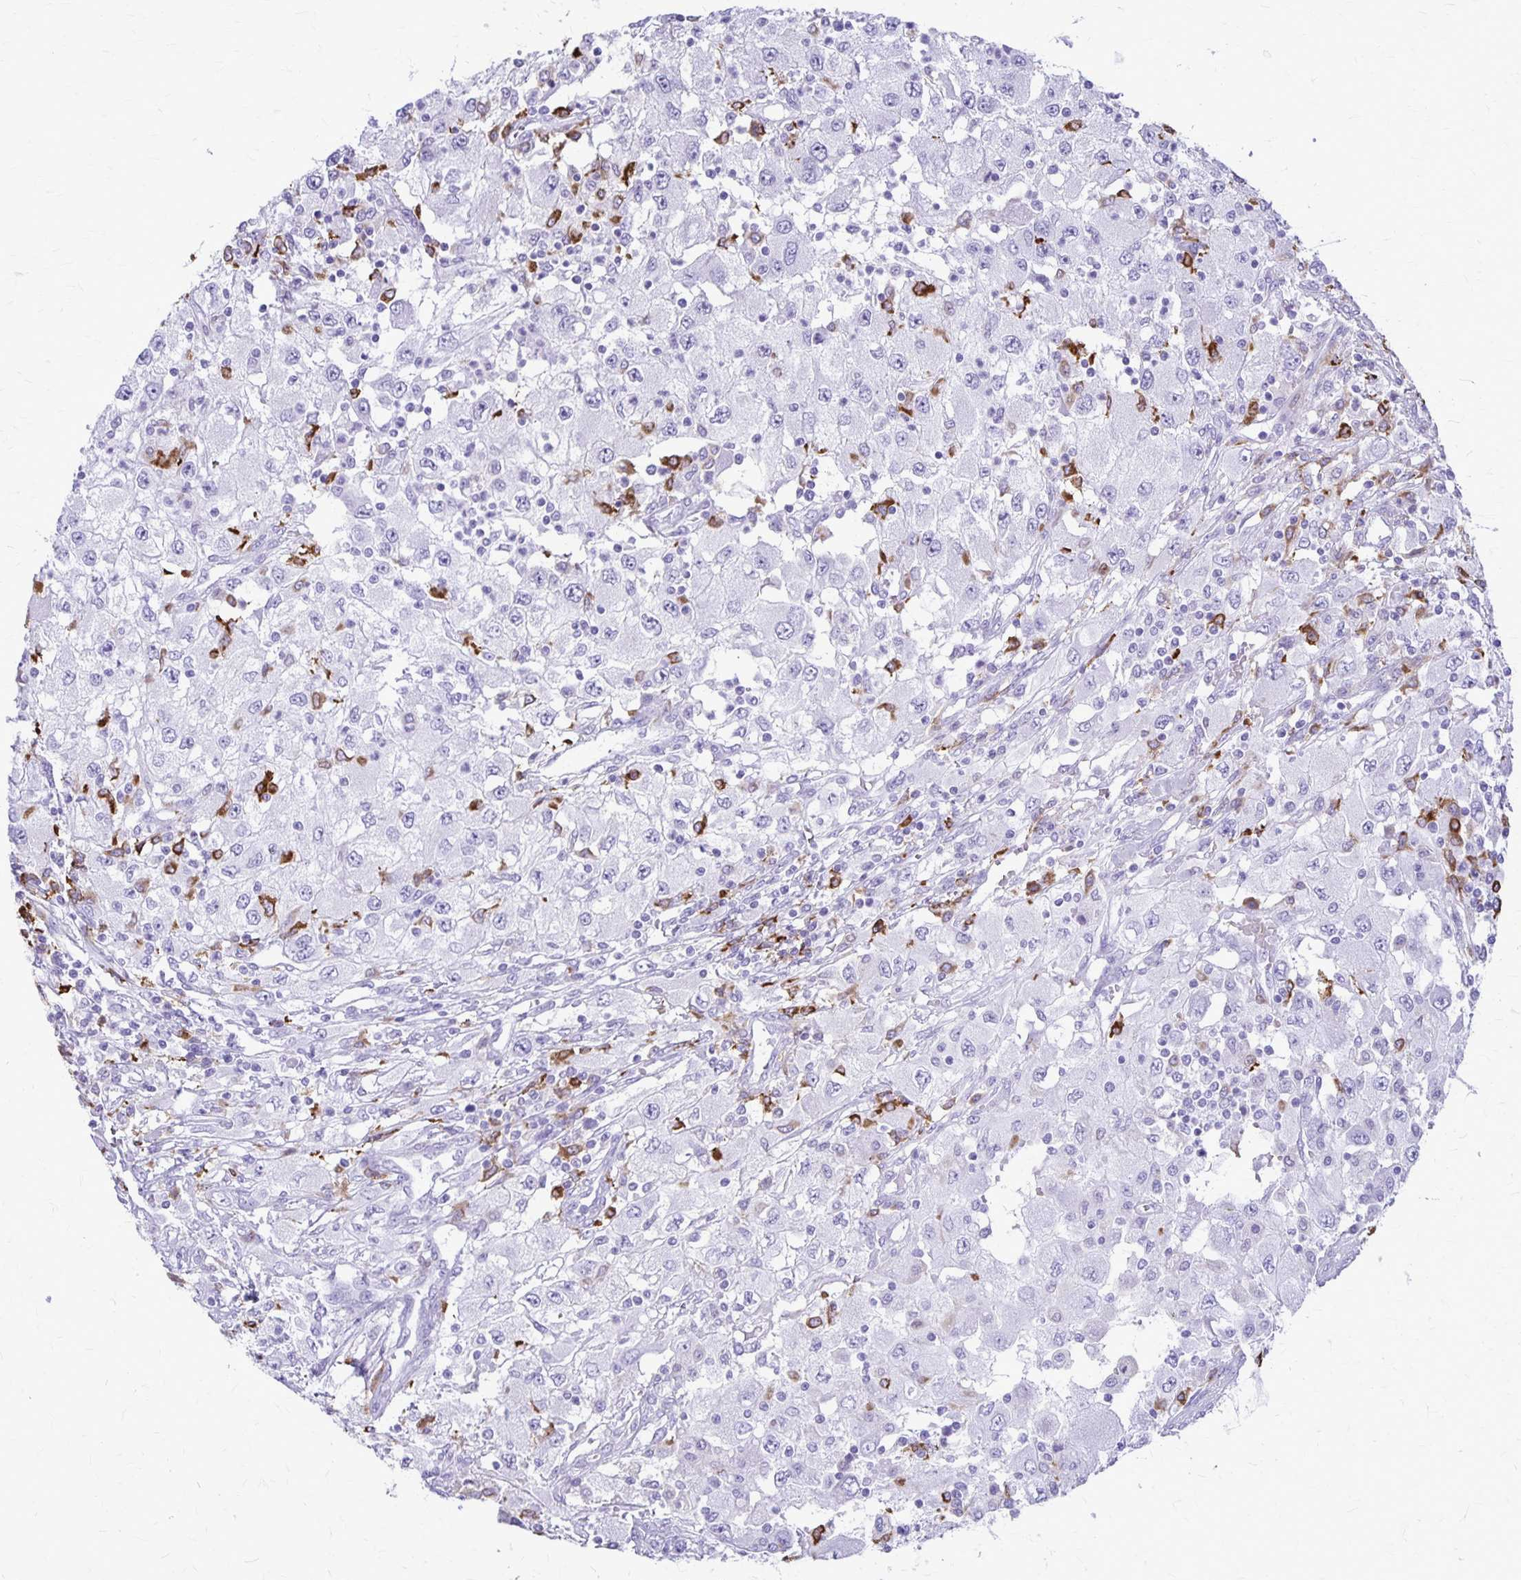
{"staining": {"intensity": "negative", "quantity": "none", "location": "none"}, "tissue": "renal cancer", "cell_type": "Tumor cells", "image_type": "cancer", "snomed": [{"axis": "morphology", "description": "Adenocarcinoma, NOS"}, {"axis": "topography", "description": "Kidney"}], "caption": "Immunohistochemistry (IHC) image of human renal cancer stained for a protein (brown), which shows no staining in tumor cells.", "gene": "RTN1", "patient": {"sex": "female", "age": 67}}